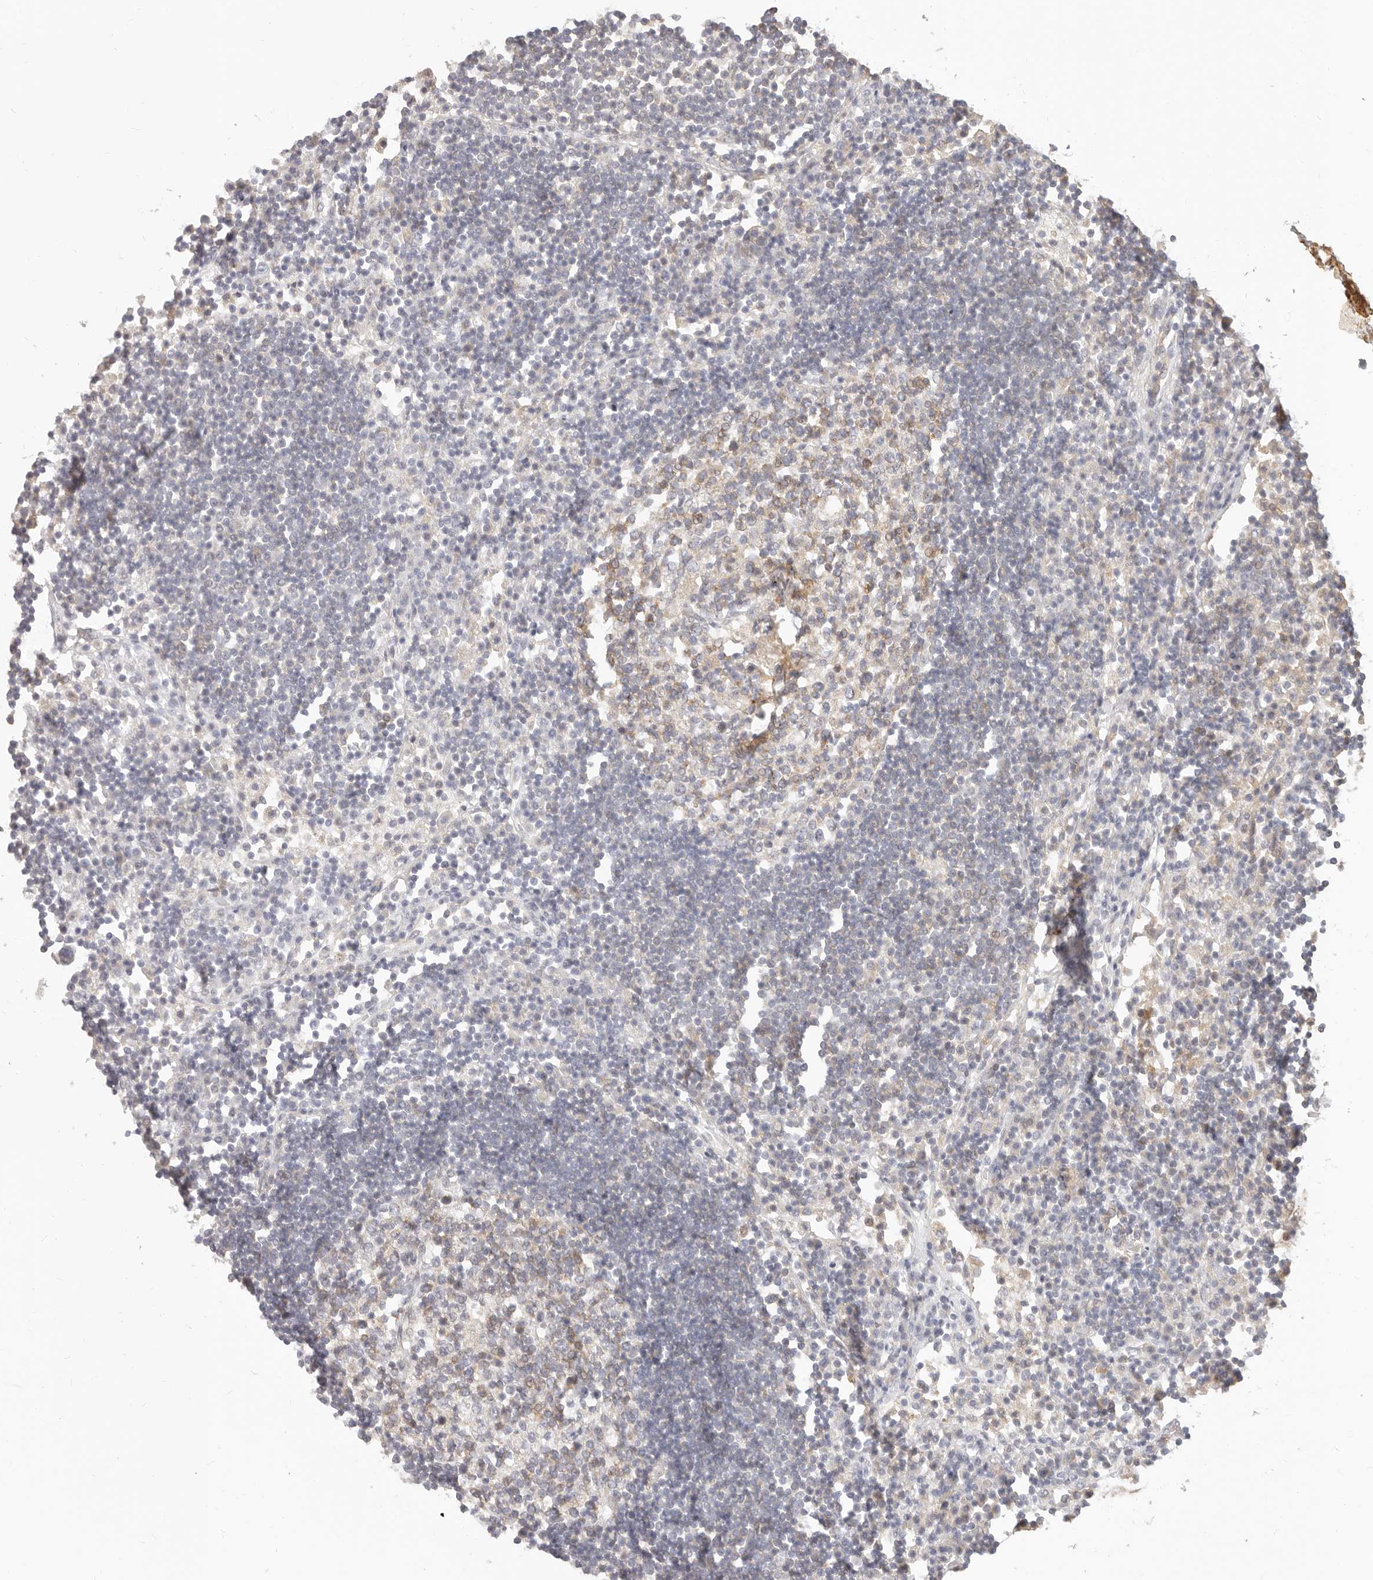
{"staining": {"intensity": "weak", "quantity": "<25%", "location": "cytoplasmic/membranous"}, "tissue": "lymph node", "cell_type": "Germinal center cells", "image_type": "normal", "snomed": [{"axis": "morphology", "description": "Normal tissue, NOS"}, {"axis": "topography", "description": "Lymph node"}], "caption": "Immunohistochemistry (IHC) of unremarkable human lymph node exhibits no positivity in germinal center cells.", "gene": "DTNBP1", "patient": {"sex": "female", "age": 53}}